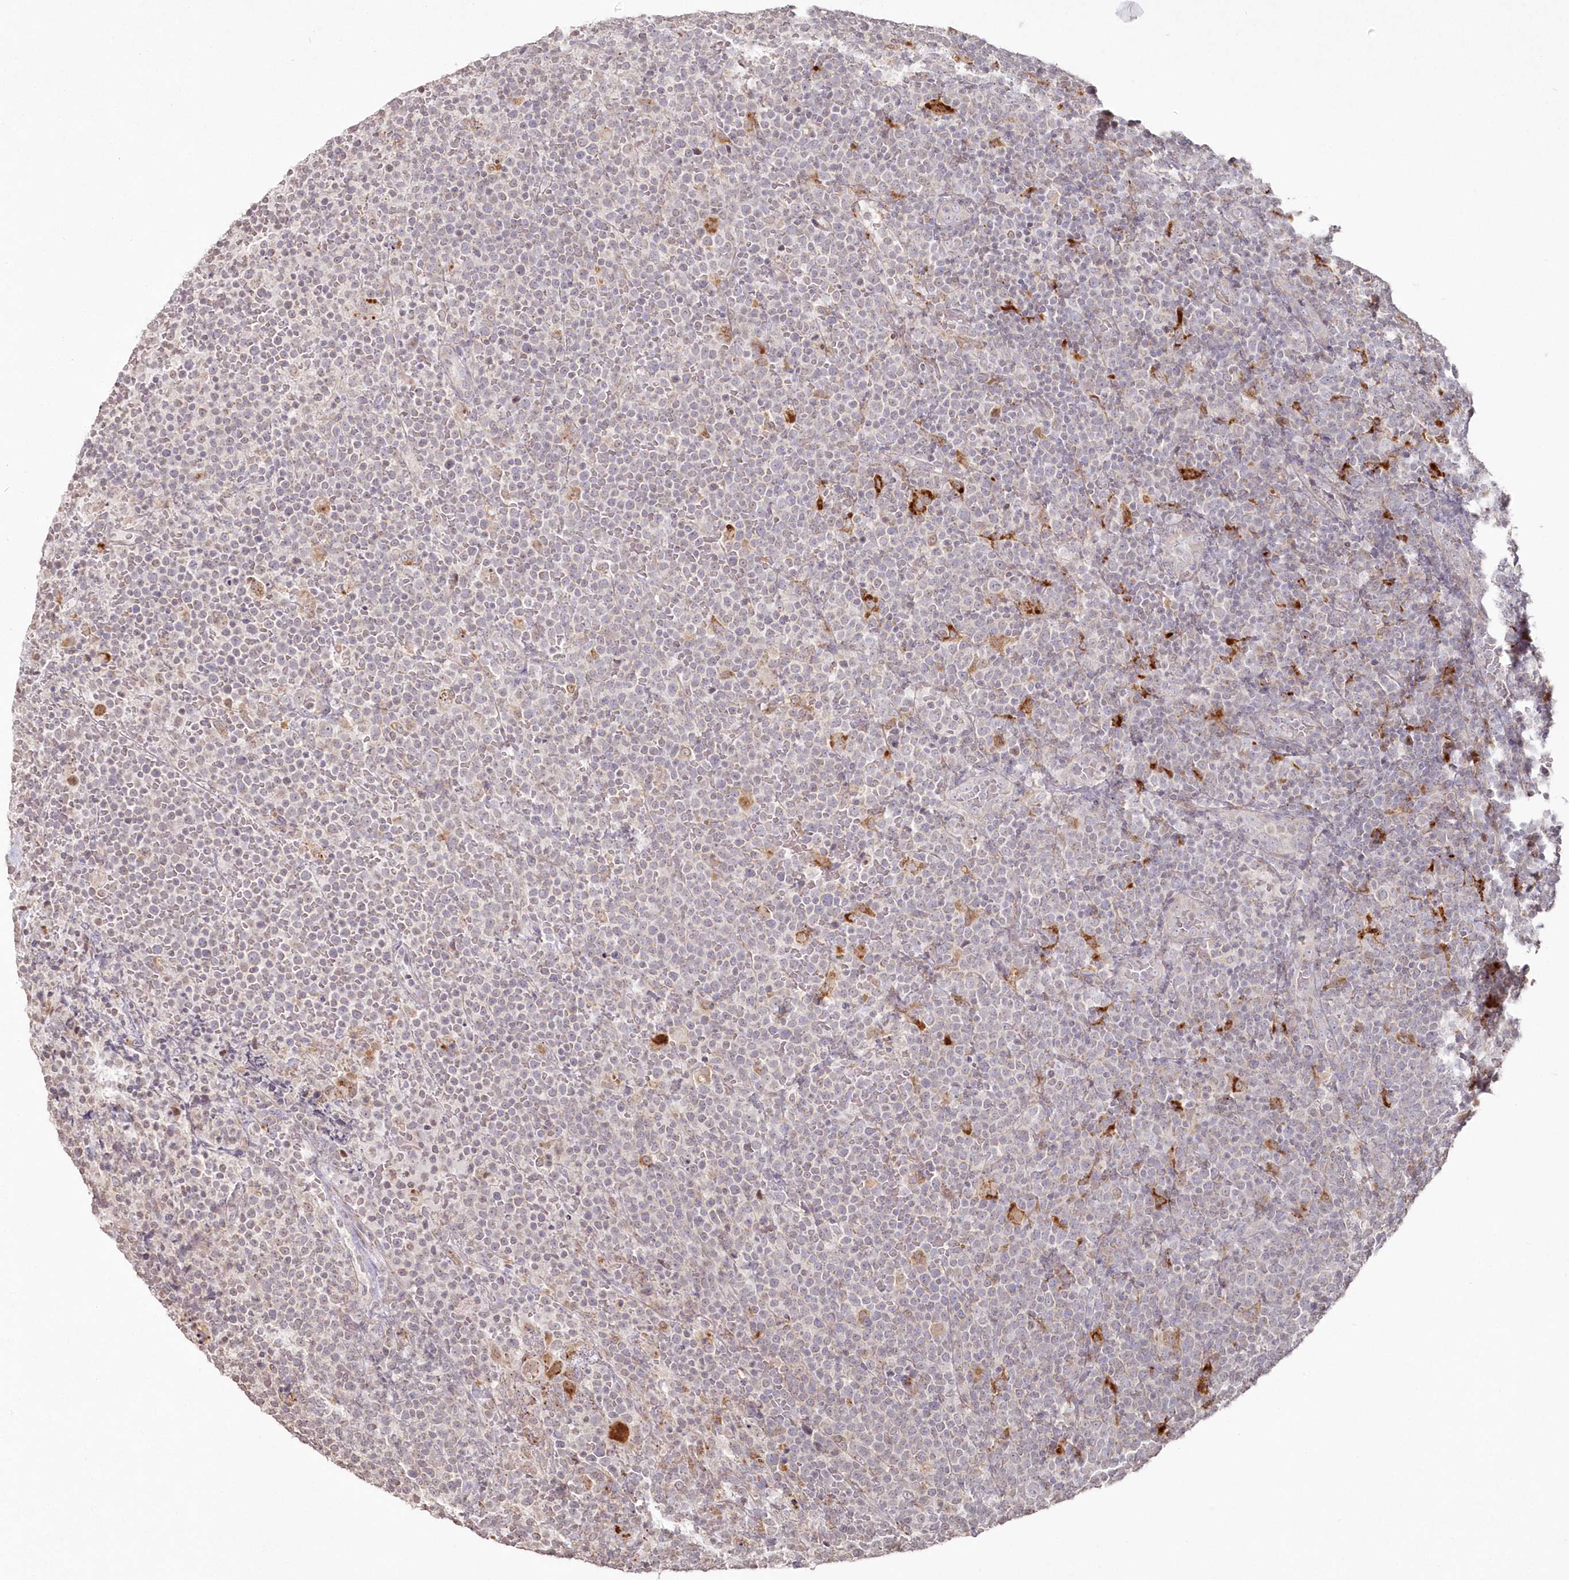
{"staining": {"intensity": "negative", "quantity": "none", "location": "none"}, "tissue": "lymphoma", "cell_type": "Tumor cells", "image_type": "cancer", "snomed": [{"axis": "morphology", "description": "Malignant lymphoma, non-Hodgkin's type, High grade"}, {"axis": "topography", "description": "Lymph node"}], "caption": "This is a photomicrograph of immunohistochemistry (IHC) staining of lymphoma, which shows no staining in tumor cells.", "gene": "ARSB", "patient": {"sex": "male", "age": 61}}